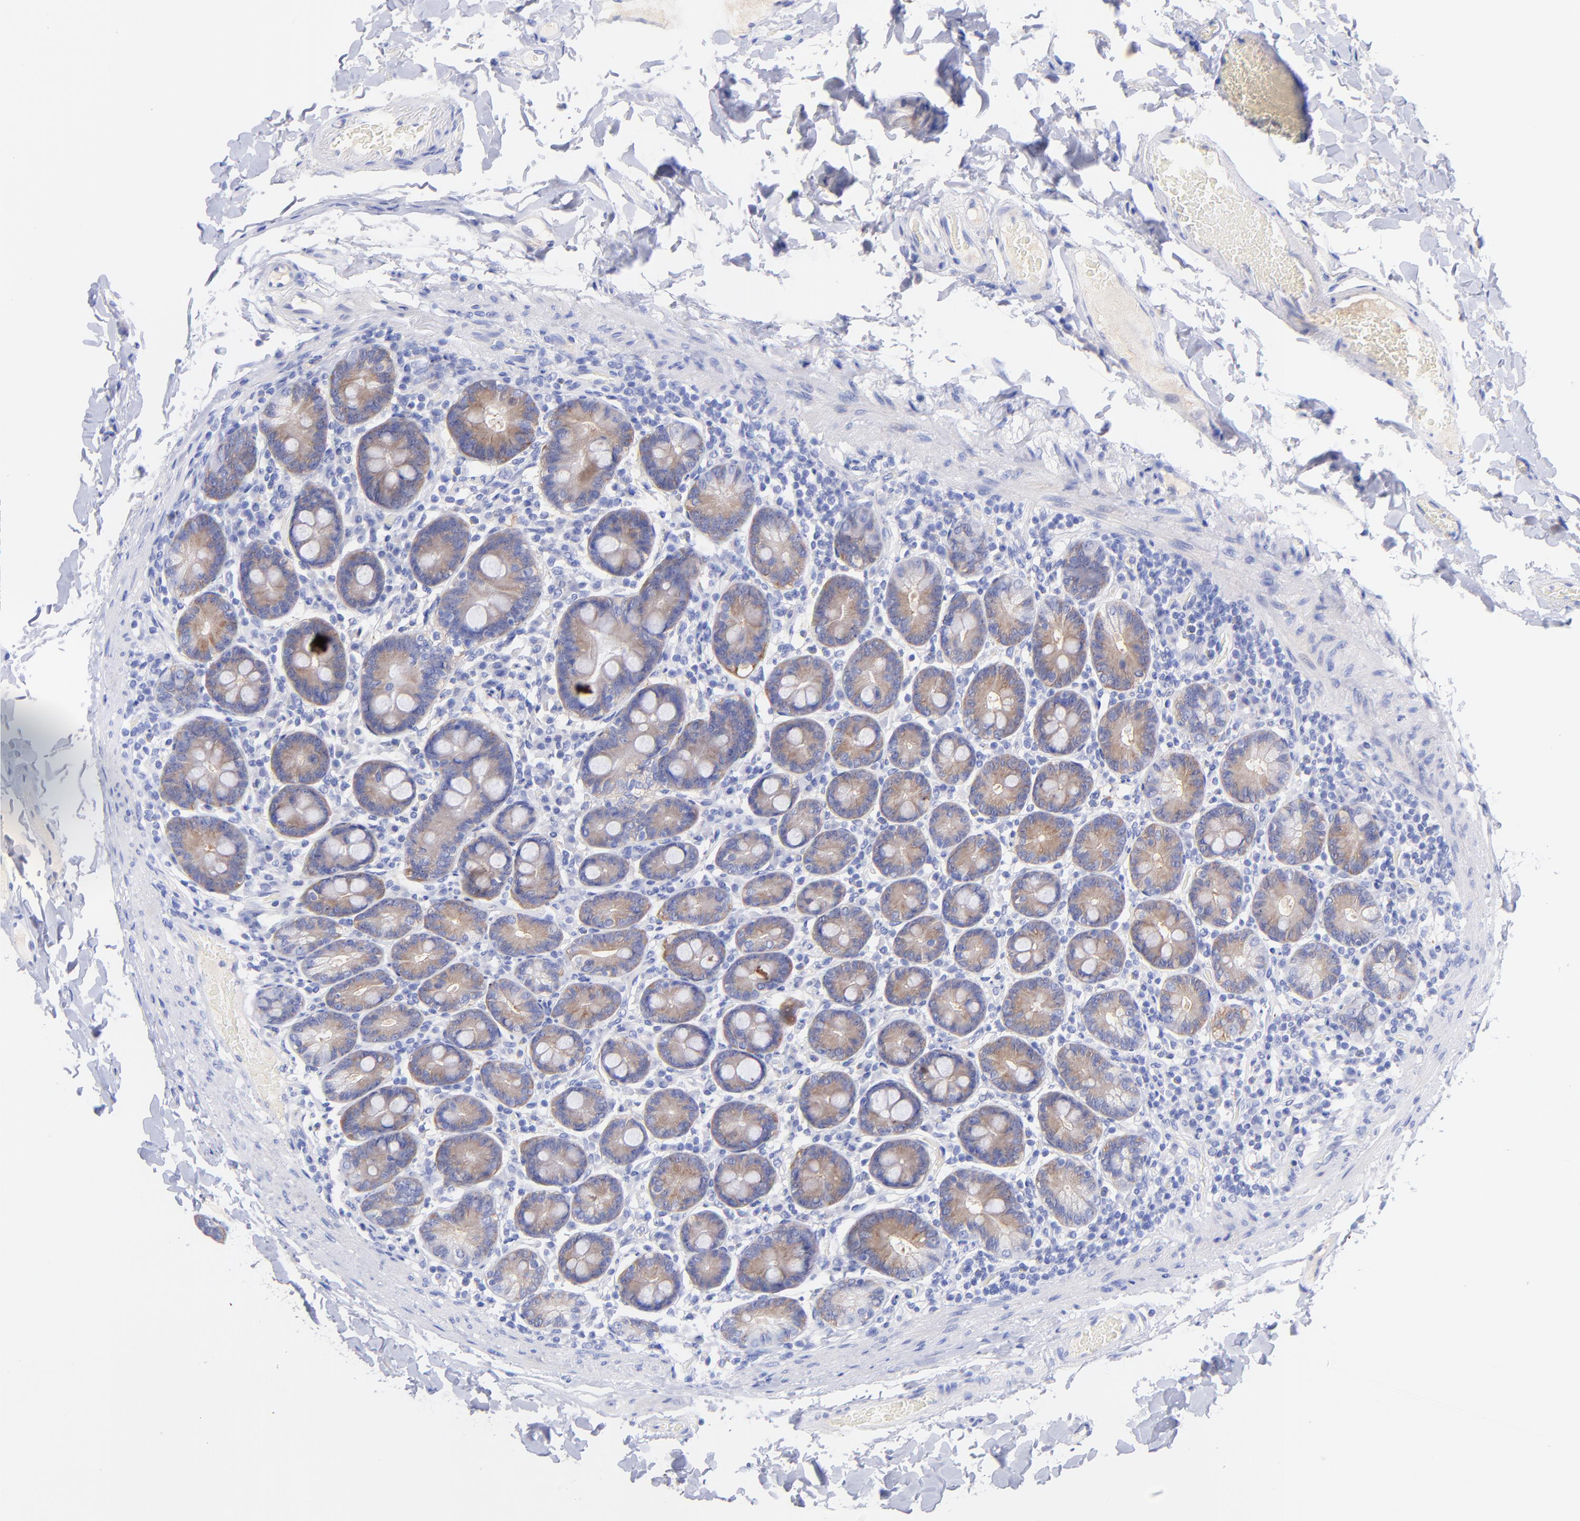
{"staining": {"intensity": "weak", "quantity": "25%-75%", "location": "cytoplasmic/membranous"}, "tissue": "duodenum", "cell_type": "Glandular cells", "image_type": "normal", "snomed": [{"axis": "morphology", "description": "Normal tissue, NOS"}, {"axis": "topography", "description": "Duodenum"}], "caption": "DAB immunohistochemical staining of benign duodenum exhibits weak cytoplasmic/membranous protein expression in about 25%-75% of glandular cells. The protein is shown in brown color, while the nuclei are stained blue.", "gene": "GPHN", "patient": {"sex": "male", "age": 66}}